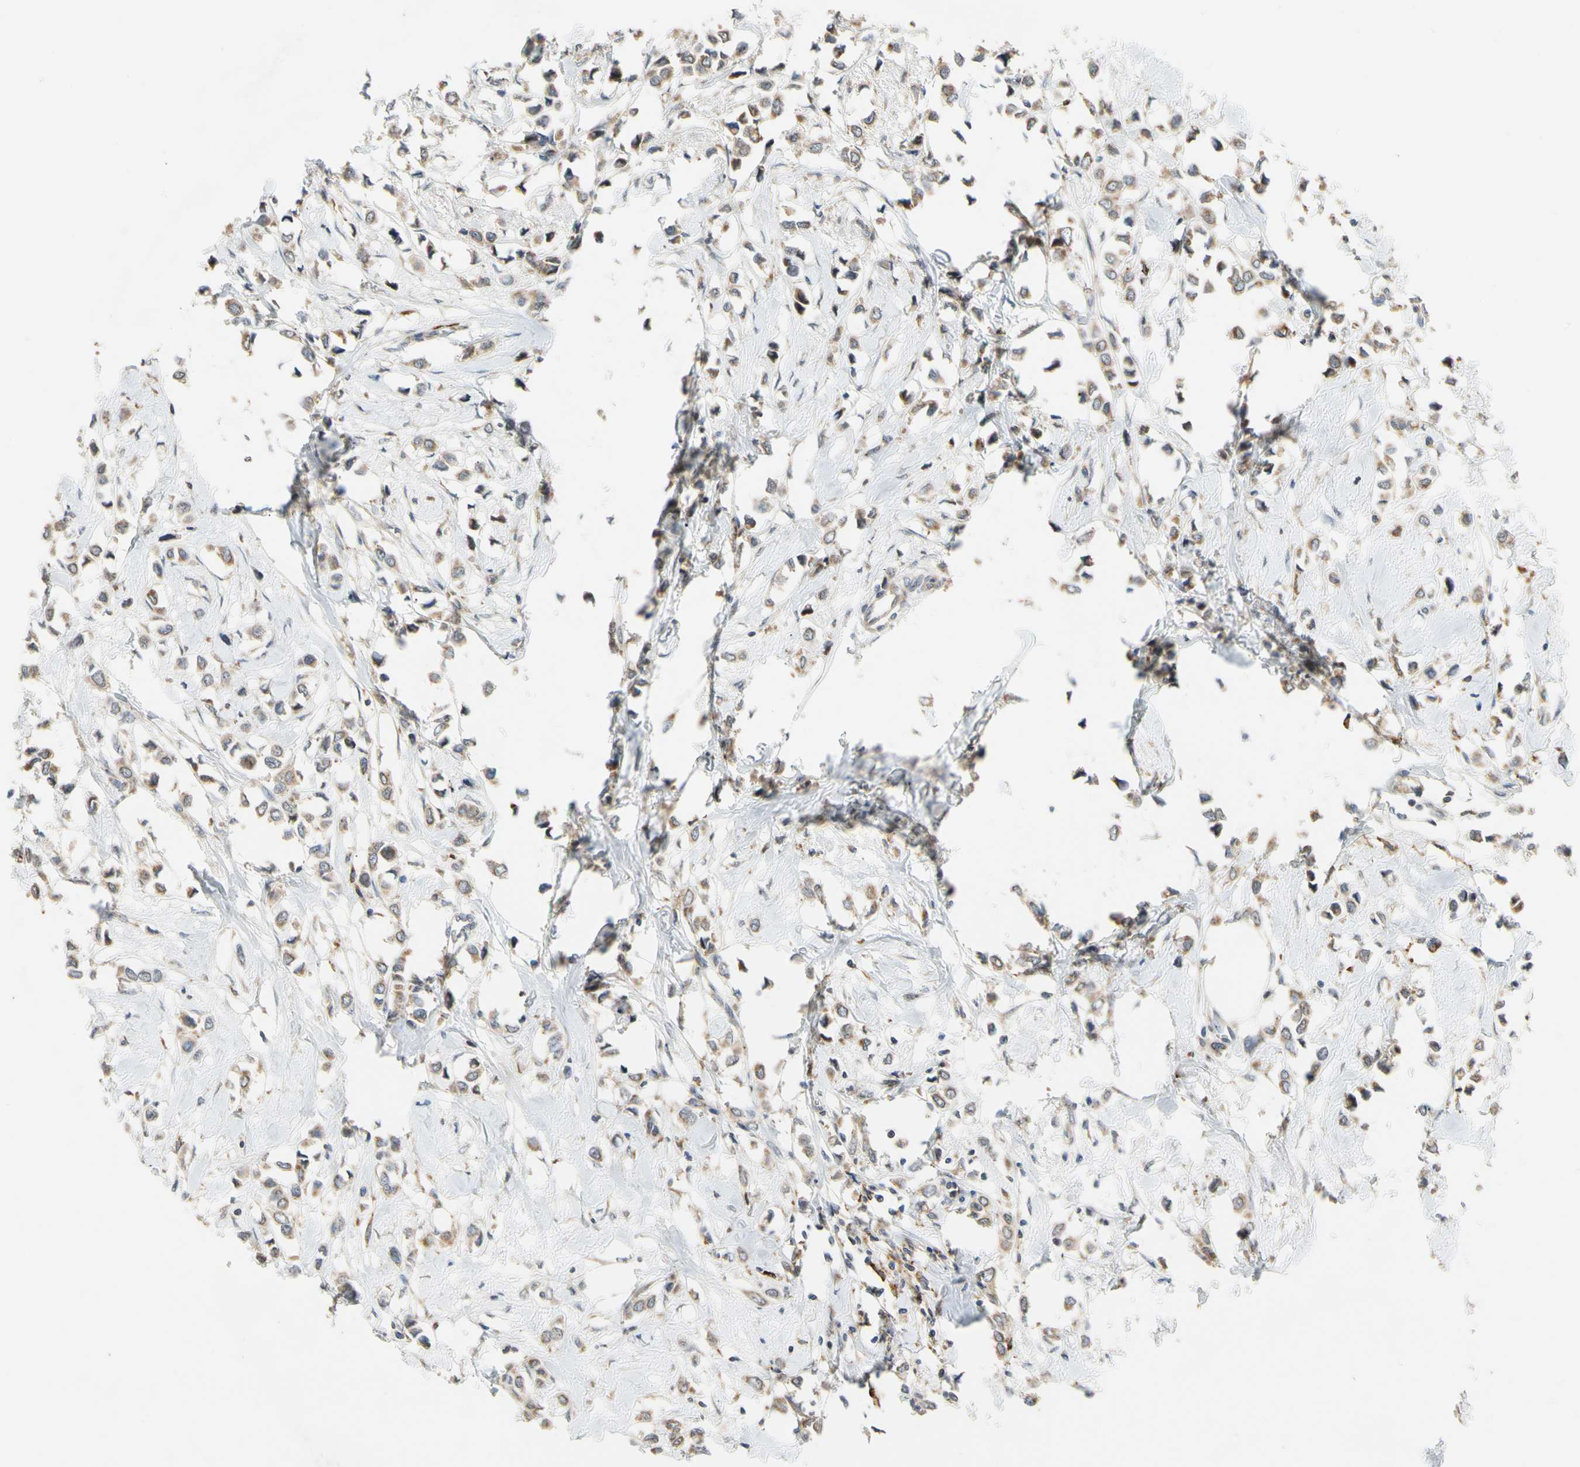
{"staining": {"intensity": "weak", "quantity": ">75%", "location": "cytoplasmic/membranous"}, "tissue": "breast cancer", "cell_type": "Tumor cells", "image_type": "cancer", "snomed": [{"axis": "morphology", "description": "Lobular carcinoma"}, {"axis": "topography", "description": "Breast"}], "caption": "Human lobular carcinoma (breast) stained with a brown dye reveals weak cytoplasmic/membranous positive staining in about >75% of tumor cells.", "gene": "ANKHD1", "patient": {"sex": "female", "age": 51}}